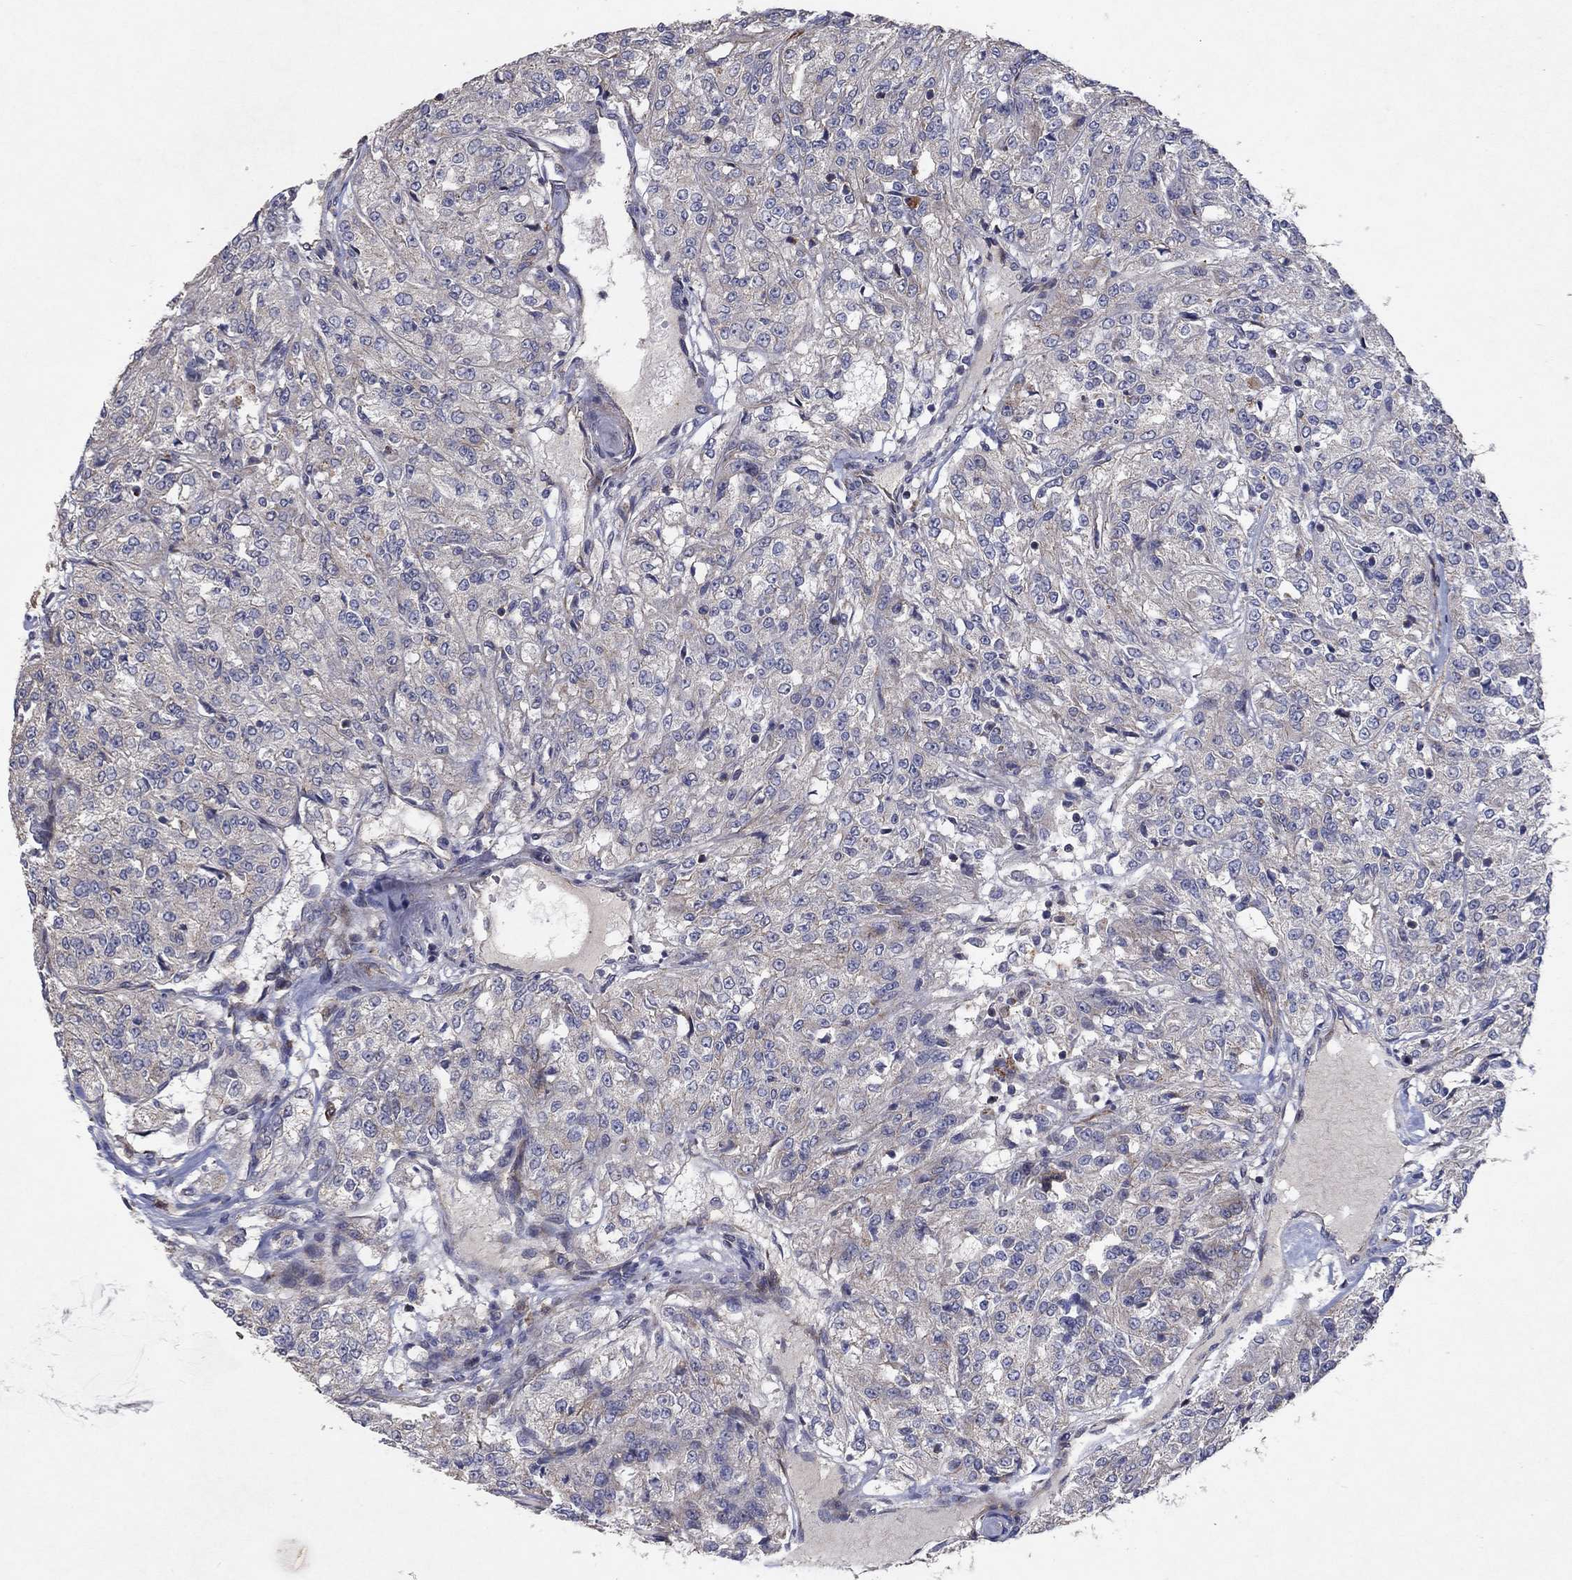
{"staining": {"intensity": "negative", "quantity": "none", "location": "none"}, "tissue": "renal cancer", "cell_type": "Tumor cells", "image_type": "cancer", "snomed": [{"axis": "morphology", "description": "Adenocarcinoma, NOS"}, {"axis": "topography", "description": "Kidney"}], "caption": "High power microscopy histopathology image of an IHC image of renal adenocarcinoma, revealing no significant expression in tumor cells.", "gene": "FRG1", "patient": {"sex": "female", "age": 63}}